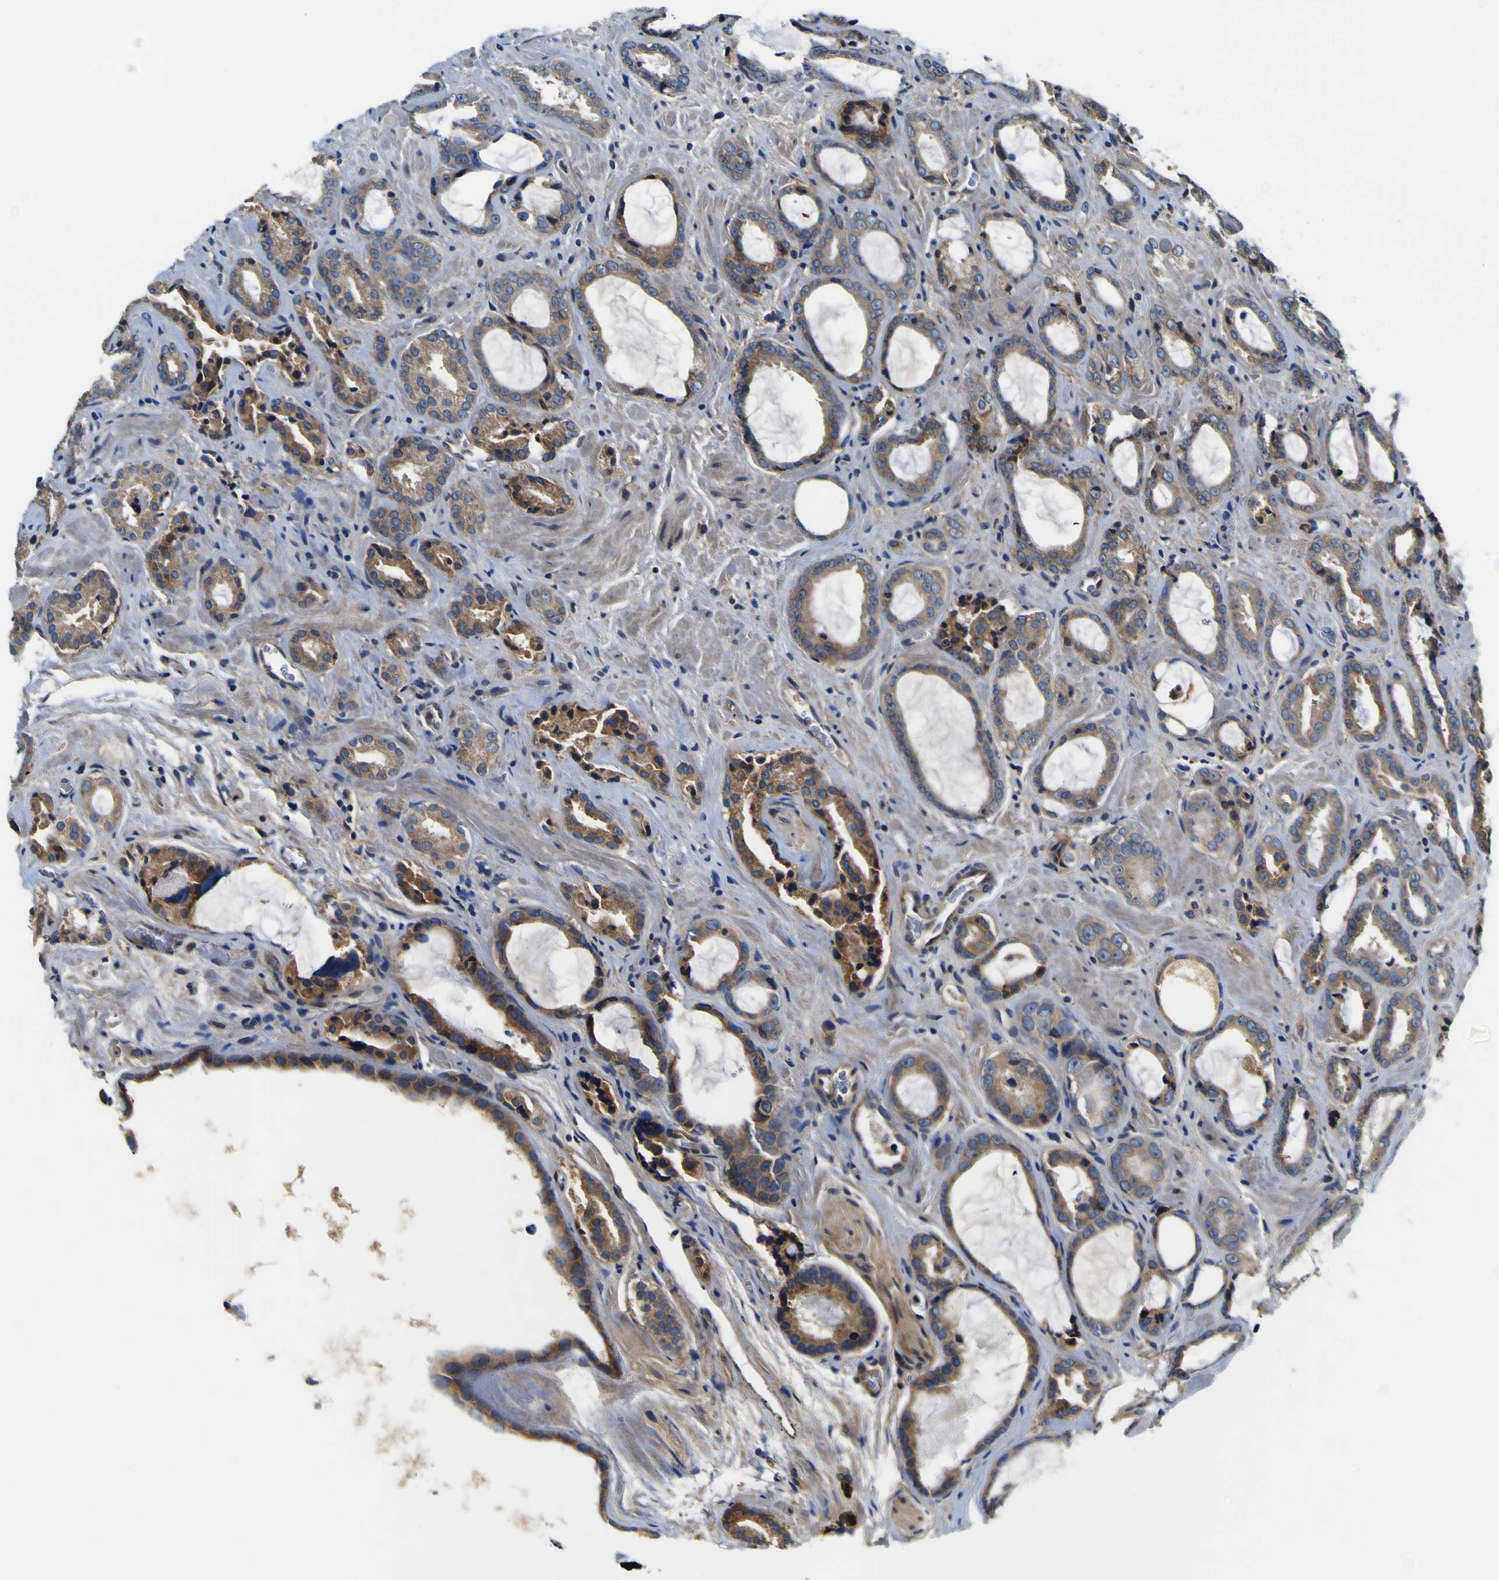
{"staining": {"intensity": "moderate", "quantity": ">75%", "location": "cytoplasmic/membranous"}, "tissue": "prostate cancer", "cell_type": "Tumor cells", "image_type": "cancer", "snomed": [{"axis": "morphology", "description": "Adenocarcinoma, Low grade"}, {"axis": "topography", "description": "Prostate"}], "caption": "IHC staining of prostate low-grade adenocarcinoma, which displays medium levels of moderate cytoplasmic/membranous expression in approximately >75% of tumor cells indicating moderate cytoplasmic/membranous protein positivity. The staining was performed using DAB (brown) for protein detection and nuclei were counterstained in hematoxylin (blue).", "gene": "EPHB4", "patient": {"sex": "male", "age": 60}}